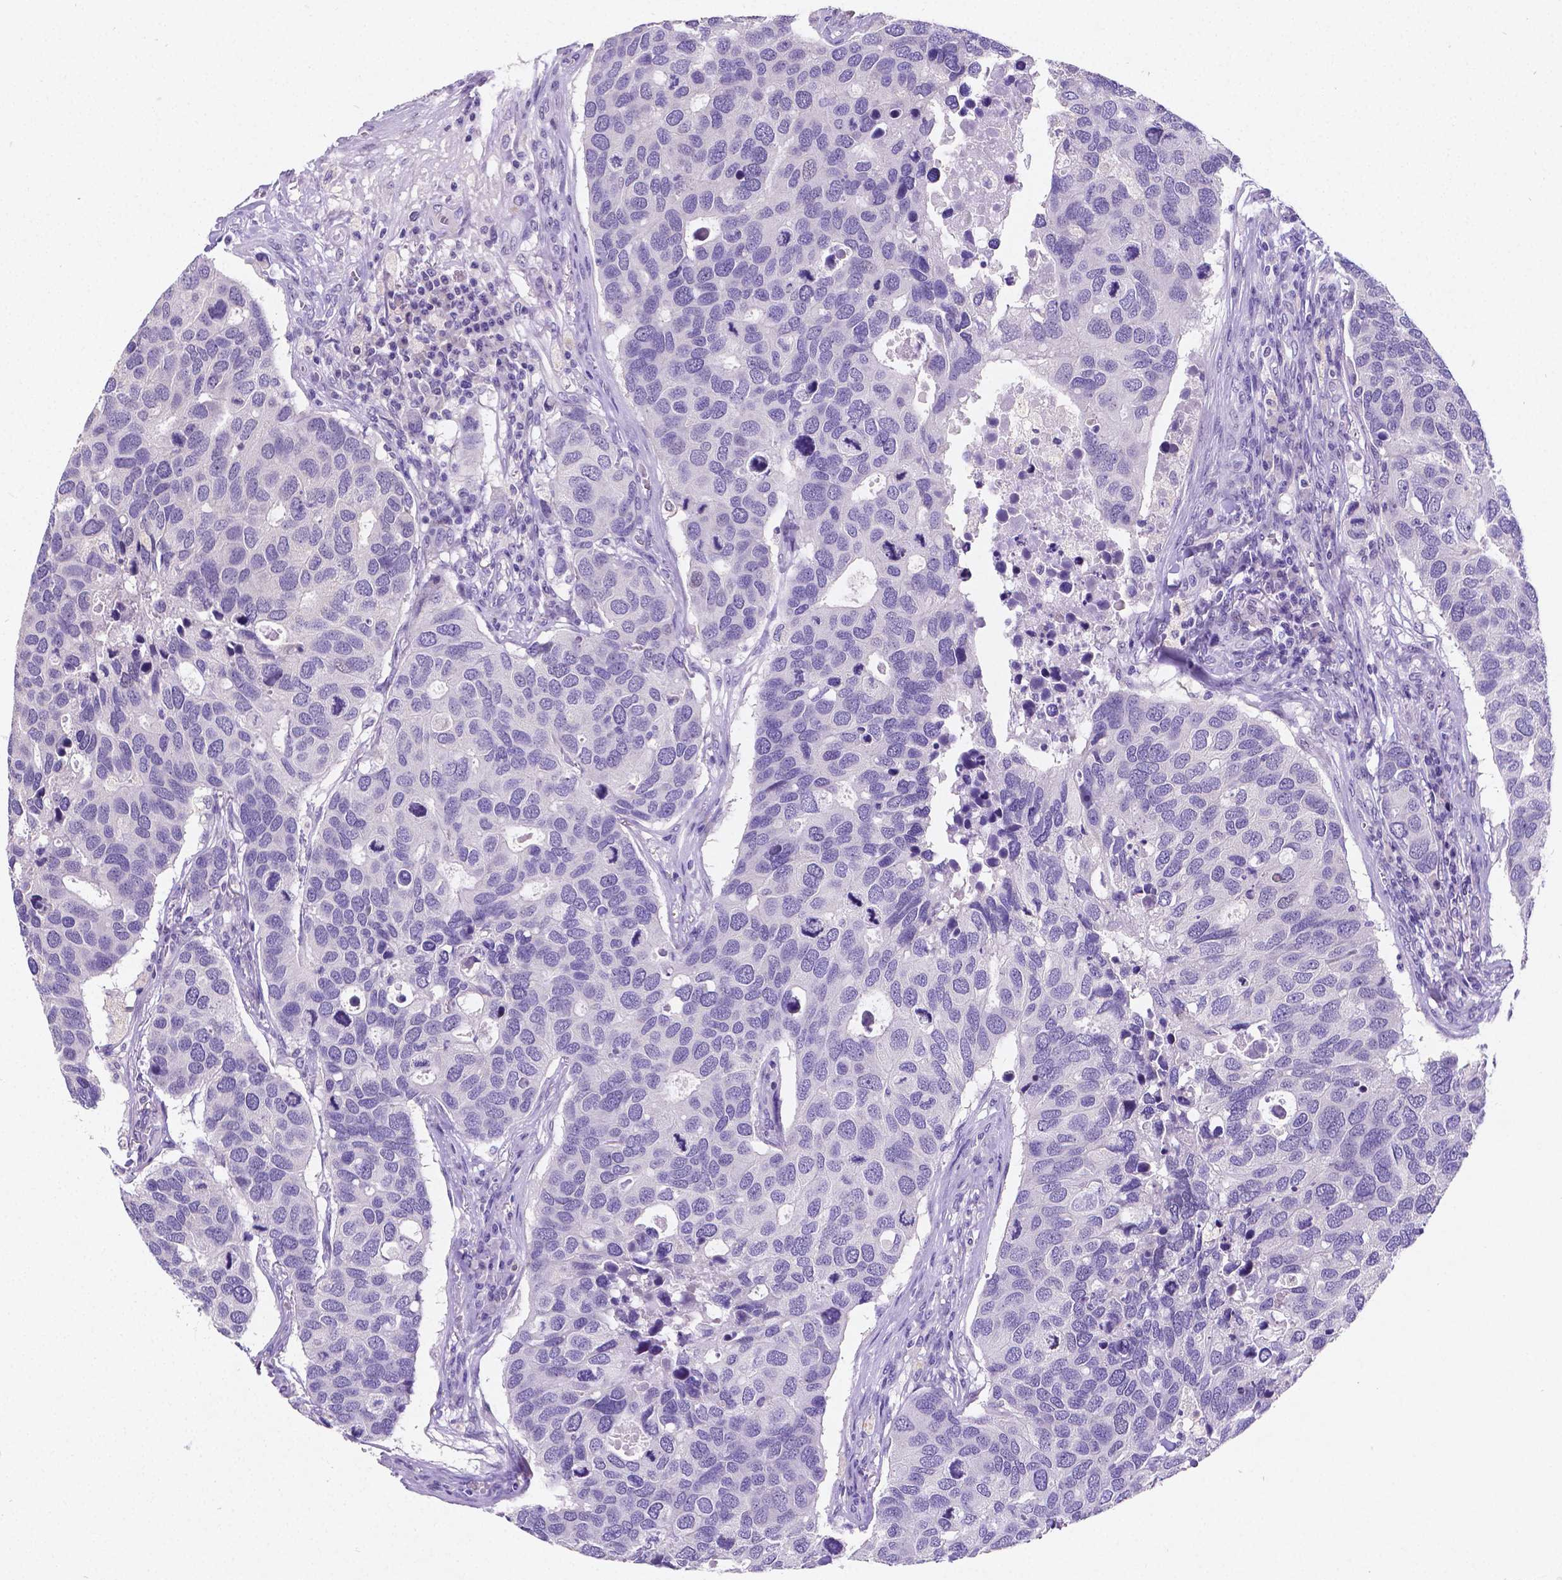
{"staining": {"intensity": "negative", "quantity": "none", "location": "none"}, "tissue": "breast cancer", "cell_type": "Tumor cells", "image_type": "cancer", "snomed": [{"axis": "morphology", "description": "Duct carcinoma"}, {"axis": "topography", "description": "Breast"}], "caption": "High magnification brightfield microscopy of breast infiltrating ductal carcinoma stained with DAB (brown) and counterstained with hematoxylin (blue): tumor cells show no significant positivity.", "gene": "SATB2", "patient": {"sex": "female", "age": 83}}